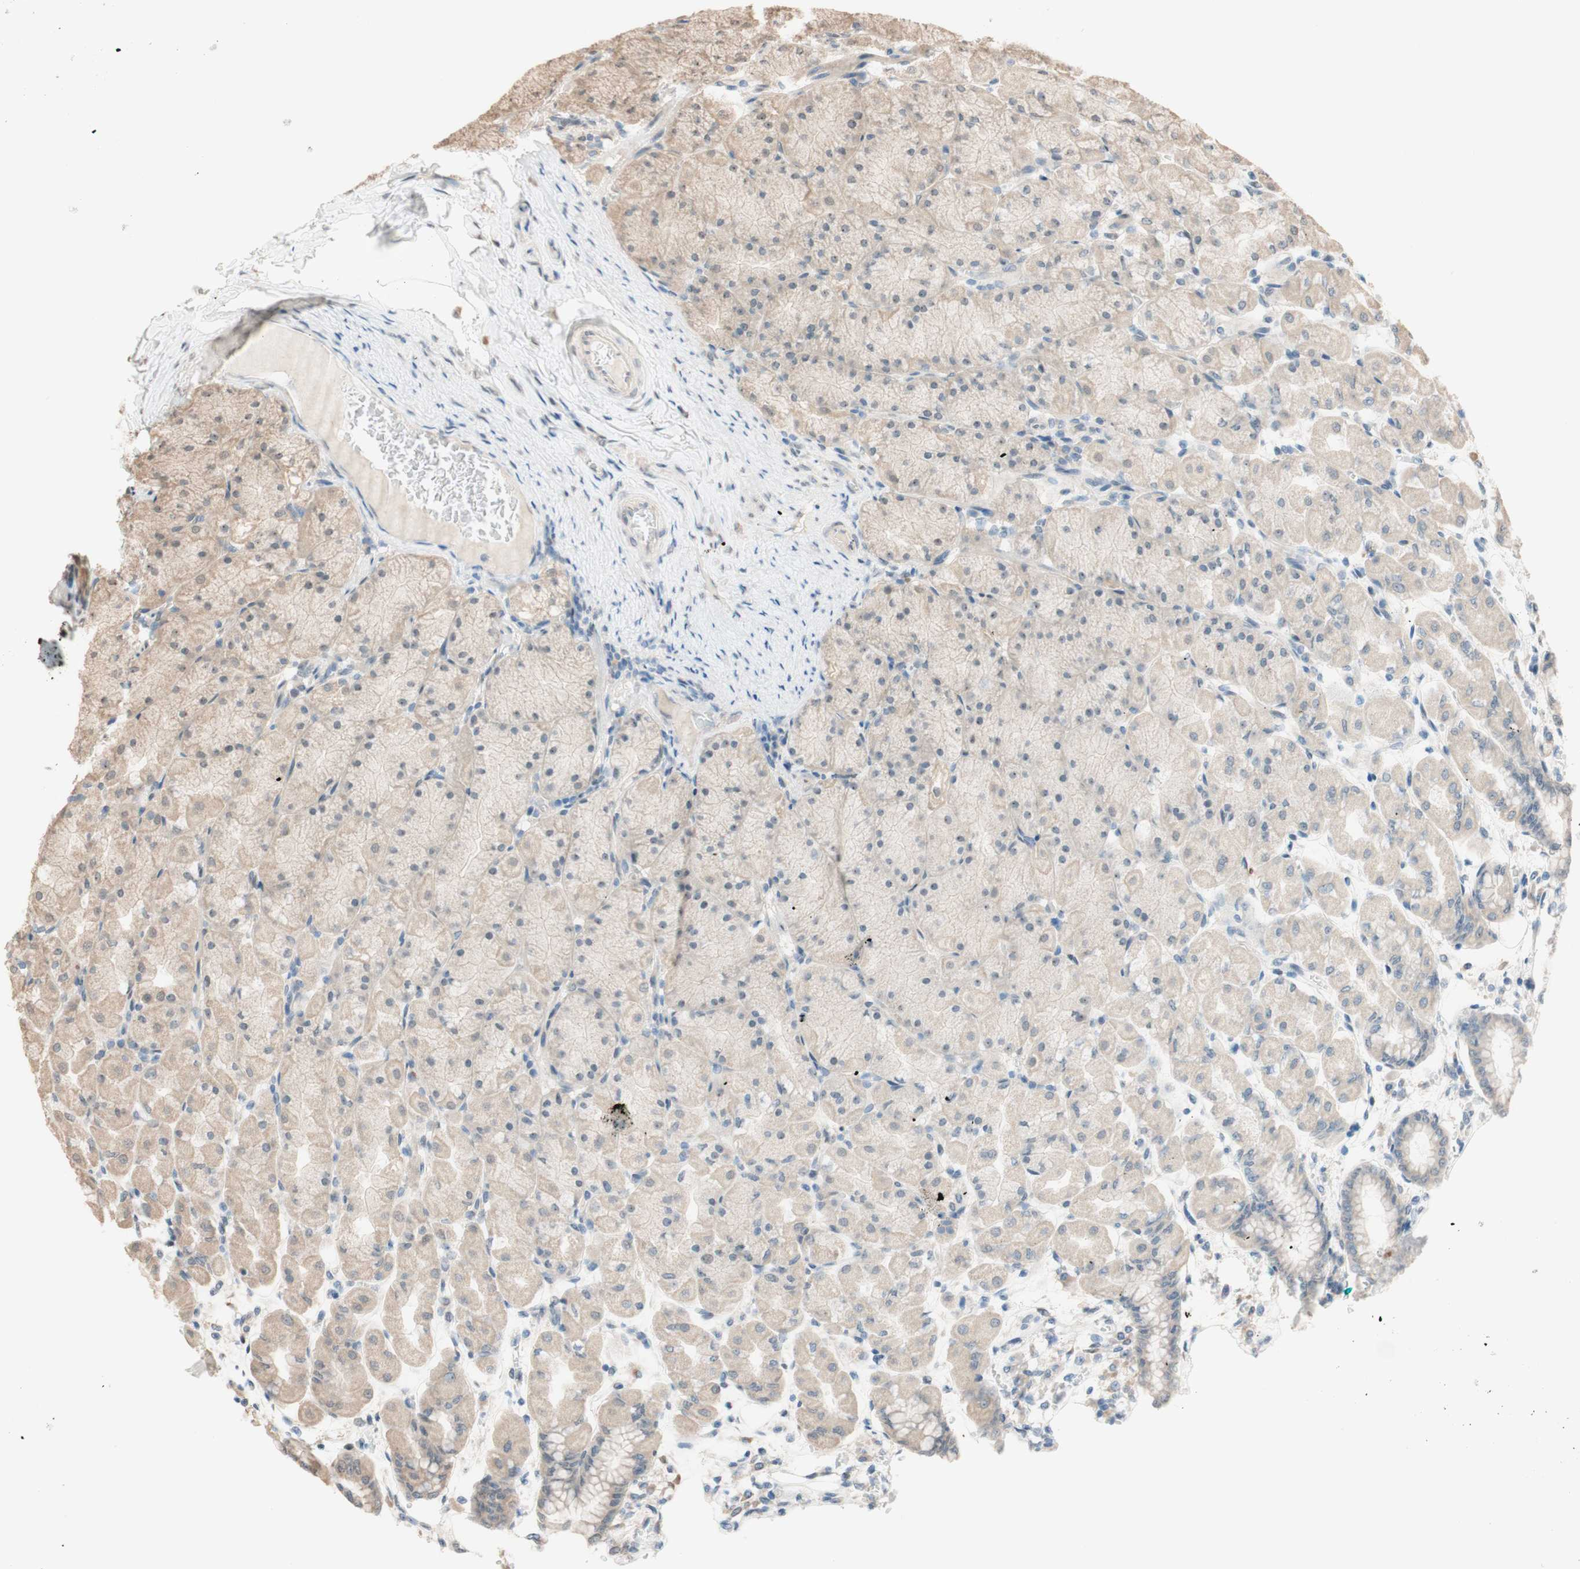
{"staining": {"intensity": "moderate", "quantity": ">75%", "location": "cytoplasmic/membranous"}, "tissue": "stomach", "cell_type": "Glandular cells", "image_type": "normal", "snomed": [{"axis": "morphology", "description": "Normal tissue, NOS"}, {"axis": "topography", "description": "Stomach, upper"}], "caption": "This histopathology image exhibits benign stomach stained with immunohistochemistry (IHC) to label a protein in brown. The cytoplasmic/membranous of glandular cells show moderate positivity for the protein. Nuclei are counter-stained blue.", "gene": "CCNC", "patient": {"sex": "female", "age": 56}}